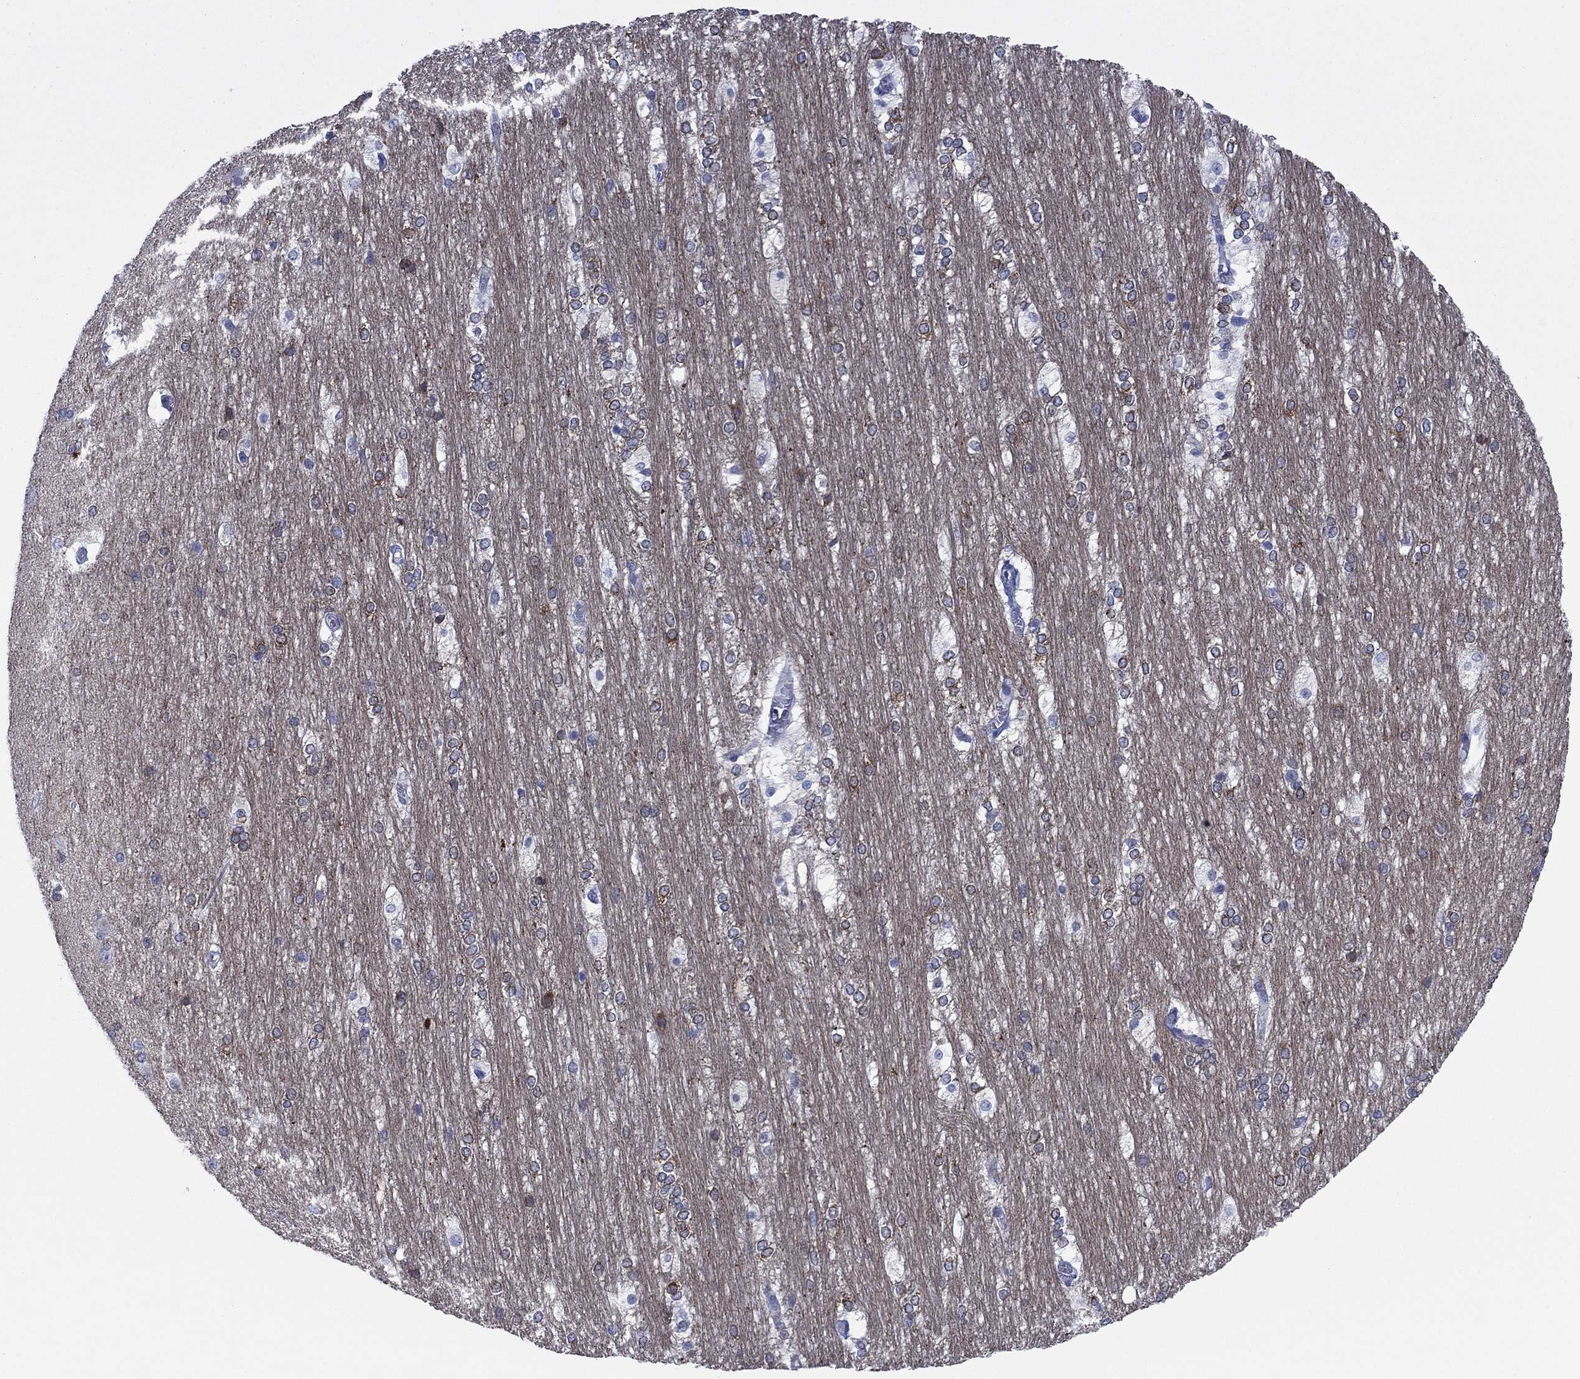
{"staining": {"intensity": "strong", "quantity": "<25%", "location": "cytoplasmic/membranous"}, "tissue": "hippocampus", "cell_type": "Glial cells", "image_type": "normal", "snomed": [{"axis": "morphology", "description": "Normal tissue, NOS"}, {"axis": "topography", "description": "Cerebral cortex"}, {"axis": "topography", "description": "Hippocampus"}], "caption": "Immunohistochemical staining of unremarkable human hippocampus demonstrates <25% levels of strong cytoplasmic/membranous protein positivity in approximately <25% of glial cells.", "gene": "CNTNAP4", "patient": {"sex": "female", "age": 19}}